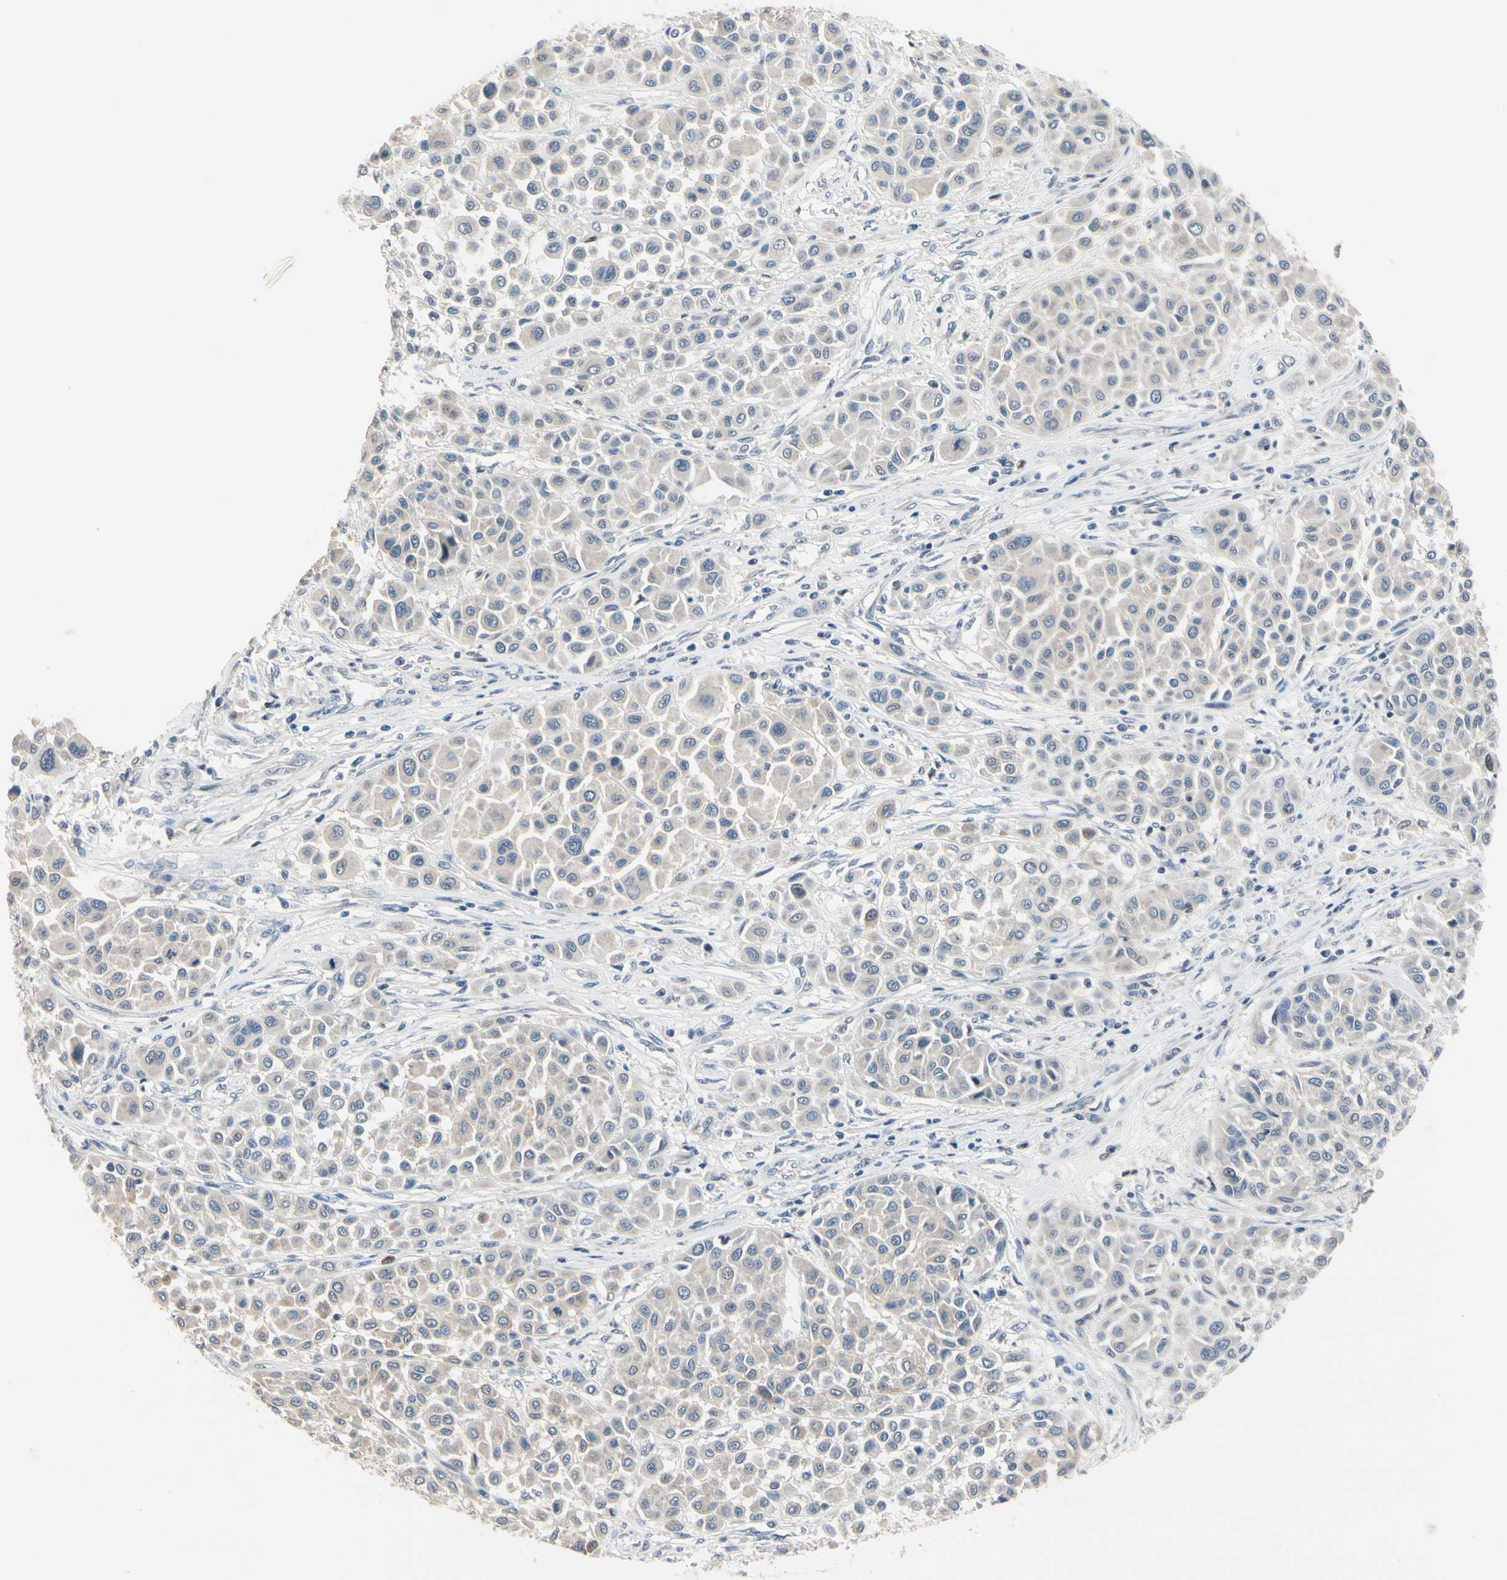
{"staining": {"intensity": "negative", "quantity": "none", "location": "none"}, "tissue": "melanoma", "cell_type": "Tumor cells", "image_type": "cancer", "snomed": [{"axis": "morphology", "description": "Malignant melanoma, Metastatic site"}, {"axis": "topography", "description": "Soft tissue"}], "caption": "This is an immunohistochemistry micrograph of malignant melanoma (metastatic site). There is no expression in tumor cells.", "gene": "SLC27A6", "patient": {"sex": "male", "age": 41}}